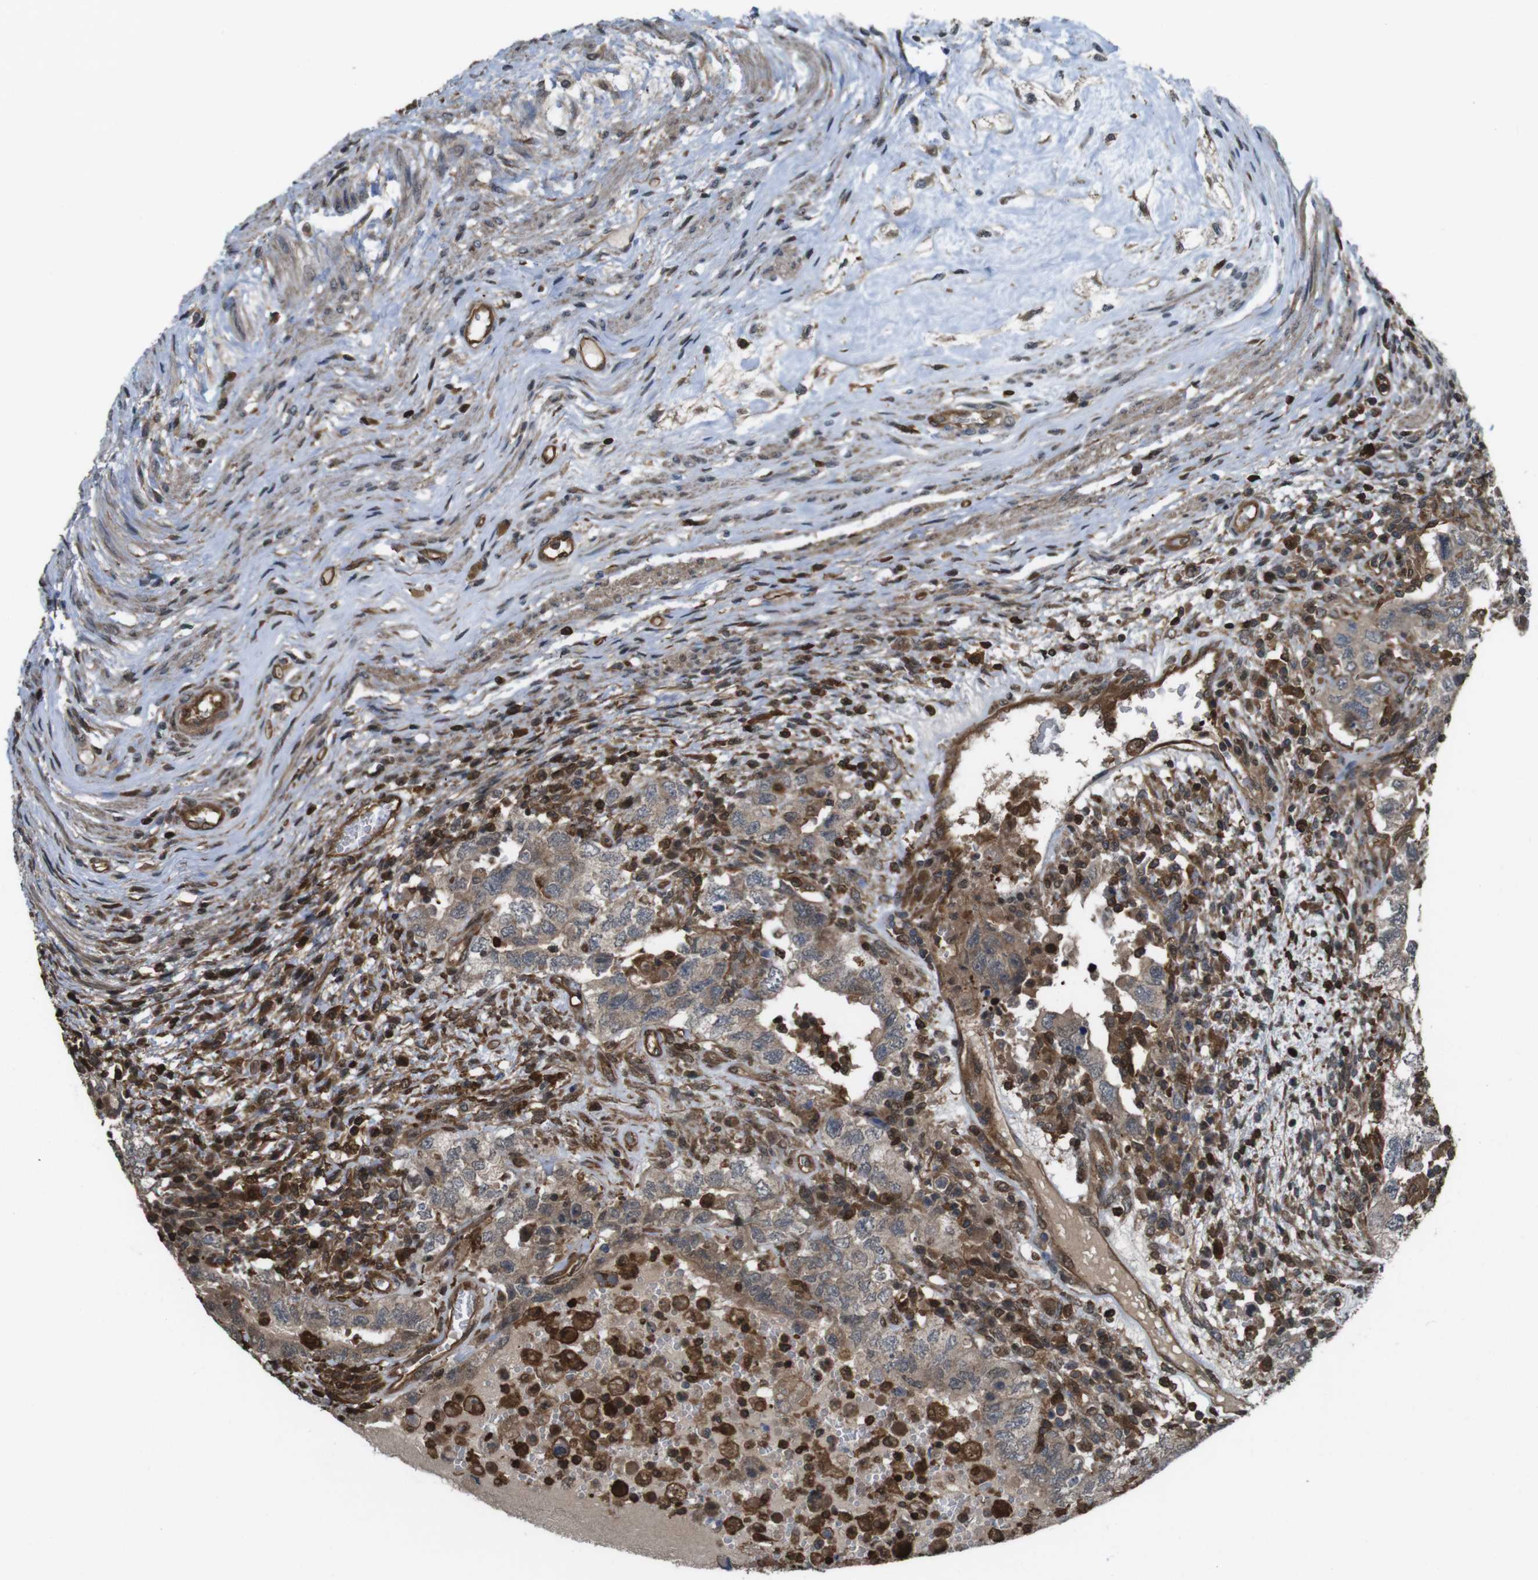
{"staining": {"intensity": "moderate", "quantity": ">75%", "location": "cytoplasmic/membranous"}, "tissue": "testis cancer", "cell_type": "Tumor cells", "image_type": "cancer", "snomed": [{"axis": "morphology", "description": "Carcinoma, Embryonal, NOS"}, {"axis": "topography", "description": "Testis"}], "caption": "A brown stain highlights moderate cytoplasmic/membranous expression of a protein in human testis cancer tumor cells.", "gene": "ARHGDIA", "patient": {"sex": "male", "age": 26}}